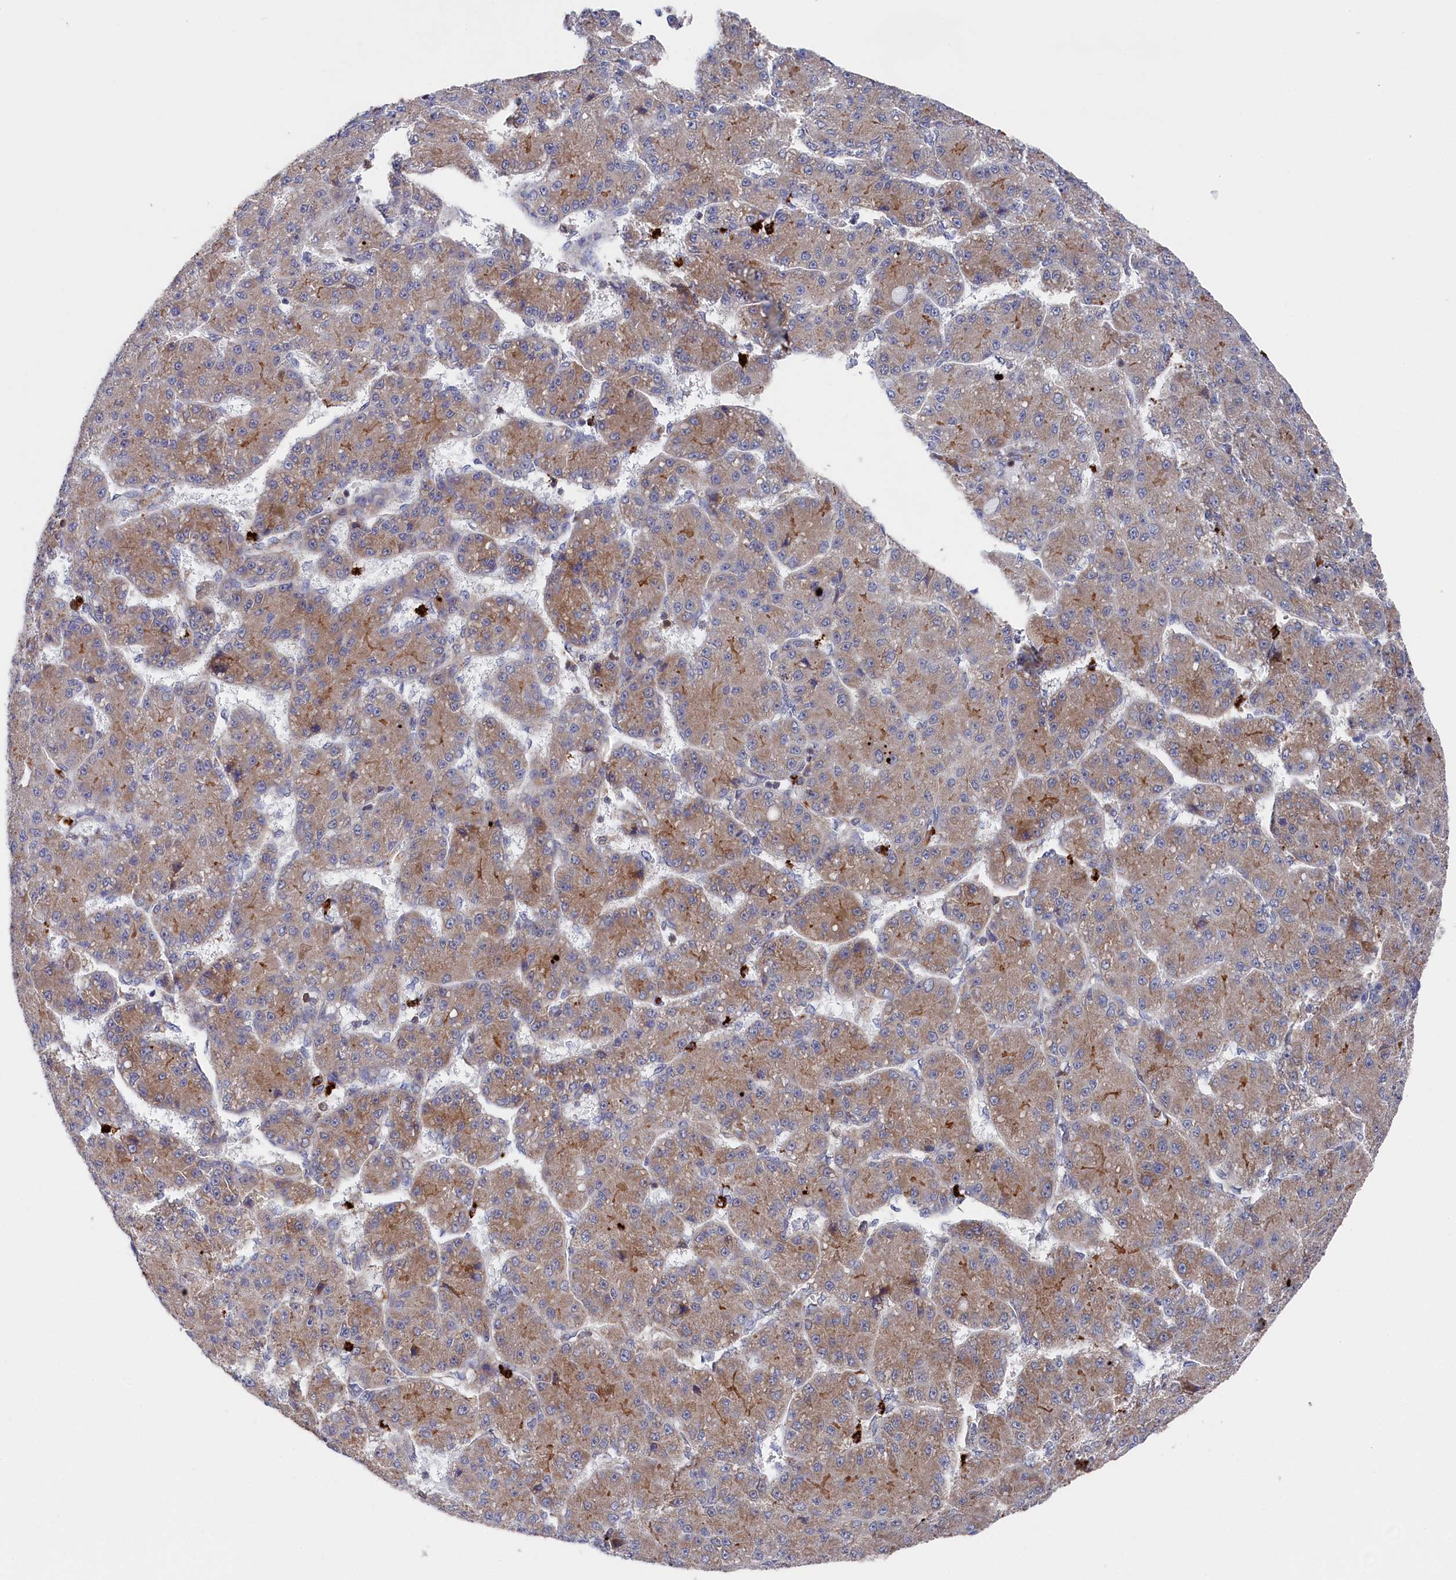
{"staining": {"intensity": "moderate", "quantity": ">75%", "location": "cytoplasmic/membranous"}, "tissue": "liver cancer", "cell_type": "Tumor cells", "image_type": "cancer", "snomed": [{"axis": "morphology", "description": "Carcinoma, Hepatocellular, NOS"}, {"axis": "topography", "description": "Liver"}], "caption": "Brown immunohistochemical staining in hepatocellular carcinoma (liver) displays moderate cytoplasmic/membranous staining in about >75% of tumor cells.", "gene": "CHCHD1", "patient": {"sex": "male", "age": 67}}